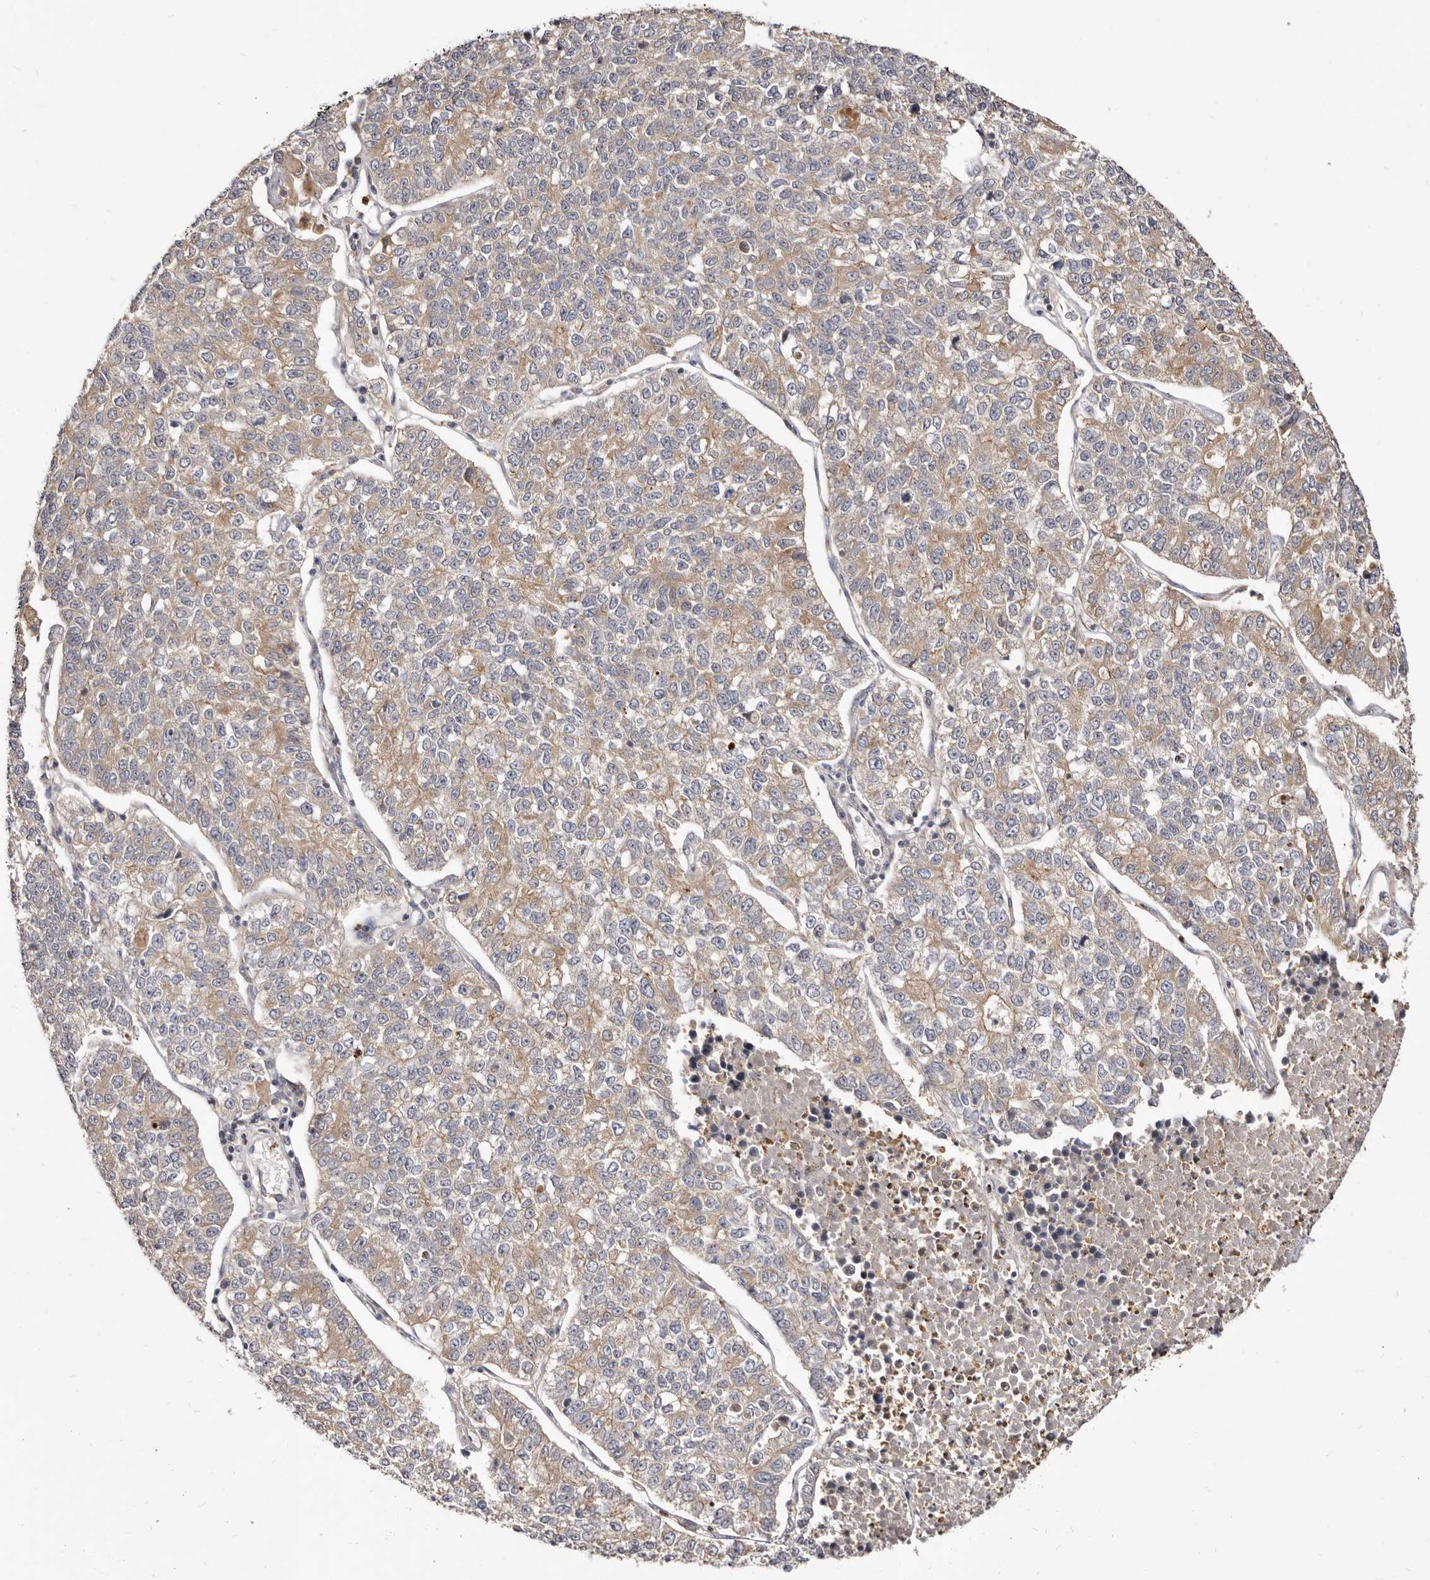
{"staining": {"intensity": "weak", "quantity": "25%-75%", "location": "cytoplasmic/membranous"}, "tissue": "lung cancer", "cell_type": "Tumor cells", "image_type": "cancer", "snomed": [{"axis": "morphology", "description": "Adenocarcinoma, NOS"}, {"axis": "topography", "description": "Lung"}], "caption": "IHC of adenocarcinoma (lung) shows low levels of weak cytoplasmic/membranous staining in about 25%-75% of tumor cells.", "gene": "TC2N", "patient": {"sex": "male", "age": 49}}